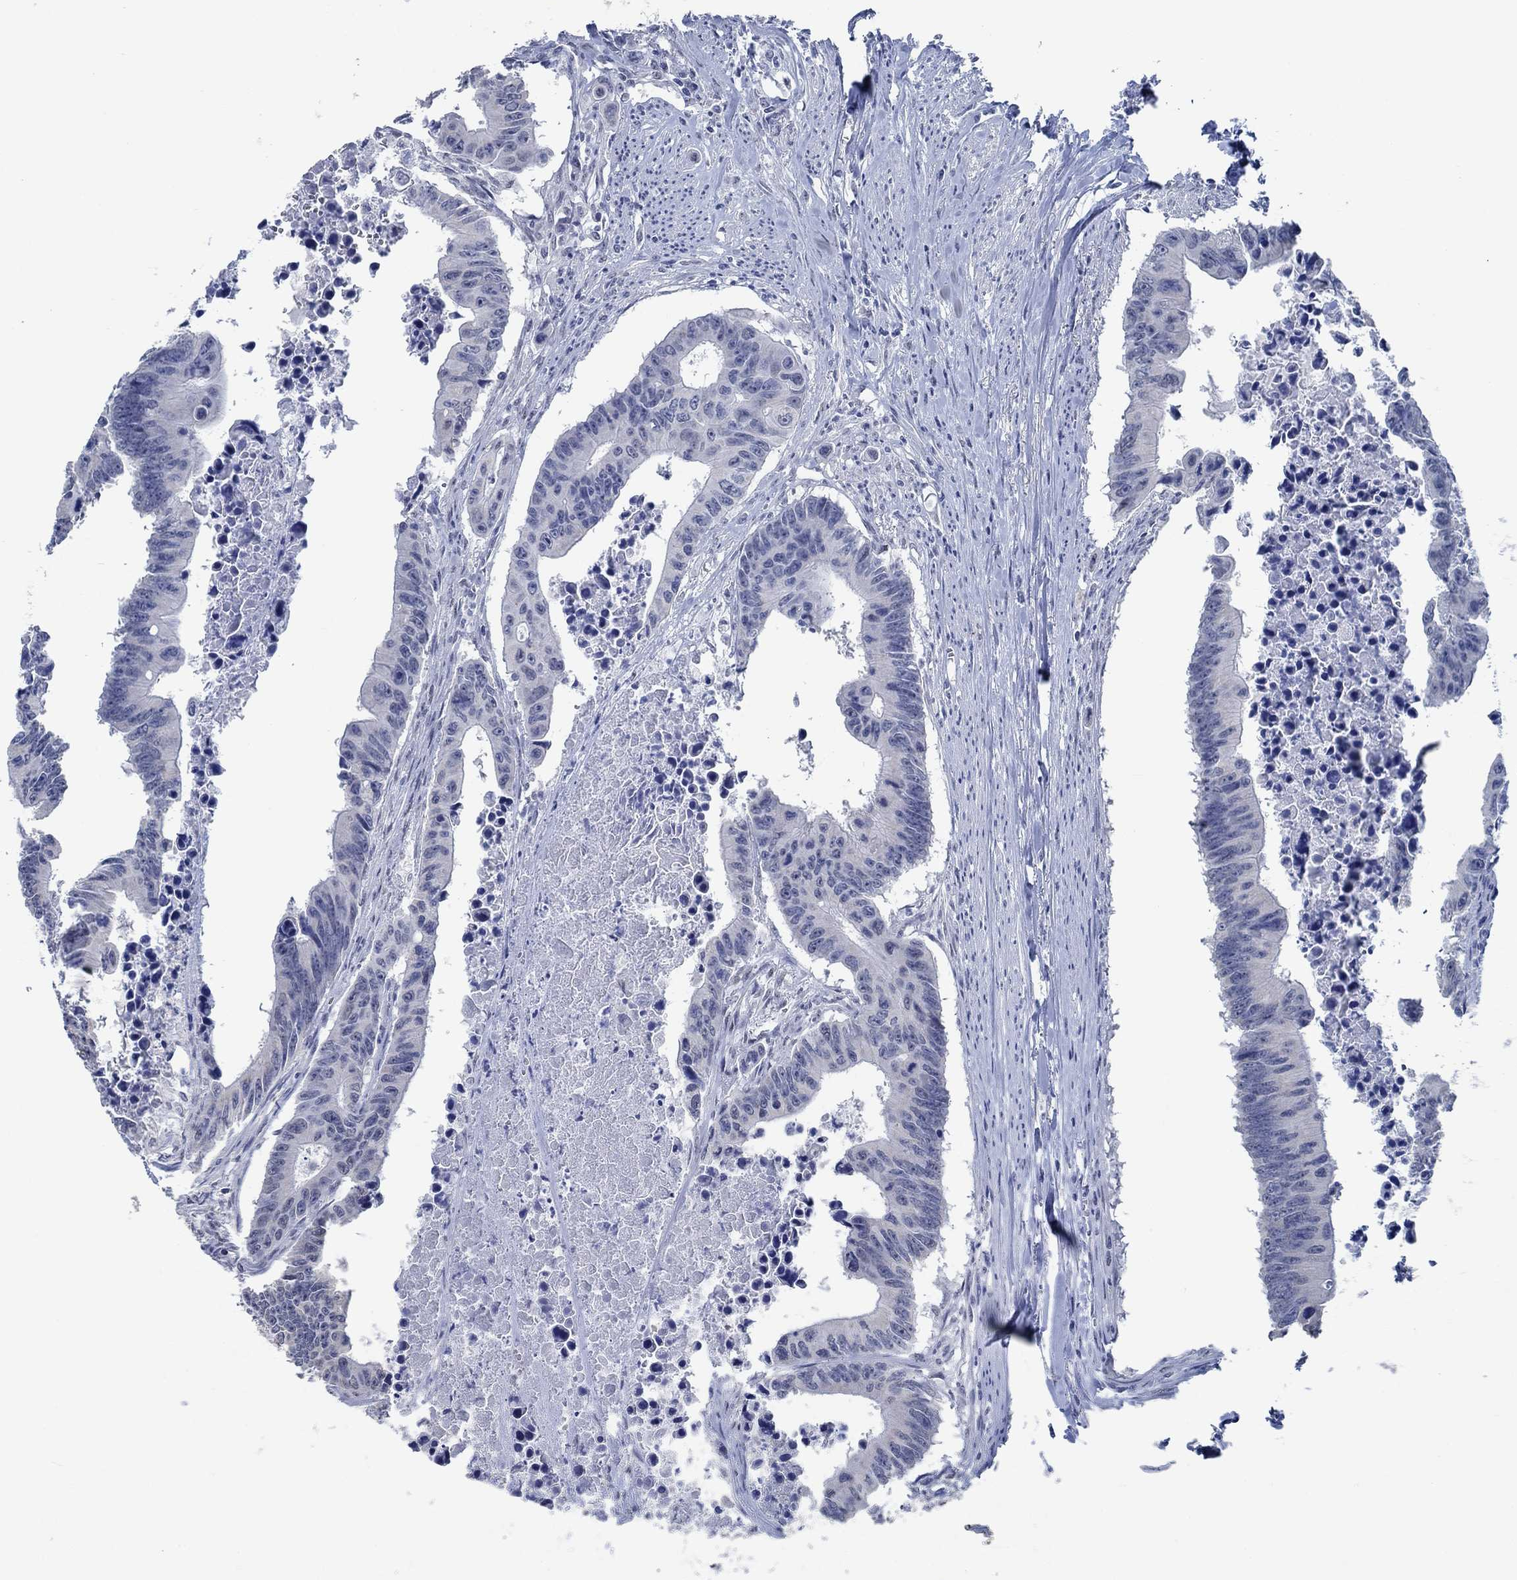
{"staining": {"intensity": "negative", "quantity": "none", "location": "none"}, "tissue": "colorectal cancer", "cell_type": "Tumor cells", "image_type": "cancer", "snomed": [{"axis": "morphology", "description": "Adenocarcinoma, NOS"}, {"axis": "topography", "description": "Colon"}], "caption": "A high-resolution micrograph shows immunohistochemistry staining of colorectal adenocarcinoma, which exhibits no significant expression in tumor cells. Brightfield microscopy of IHC stained with DAB (brown) and hematoxylin (blue), captured at high magnification.", "gene": "OBSCN", "patient": {"sex": "female", "age": 87}}